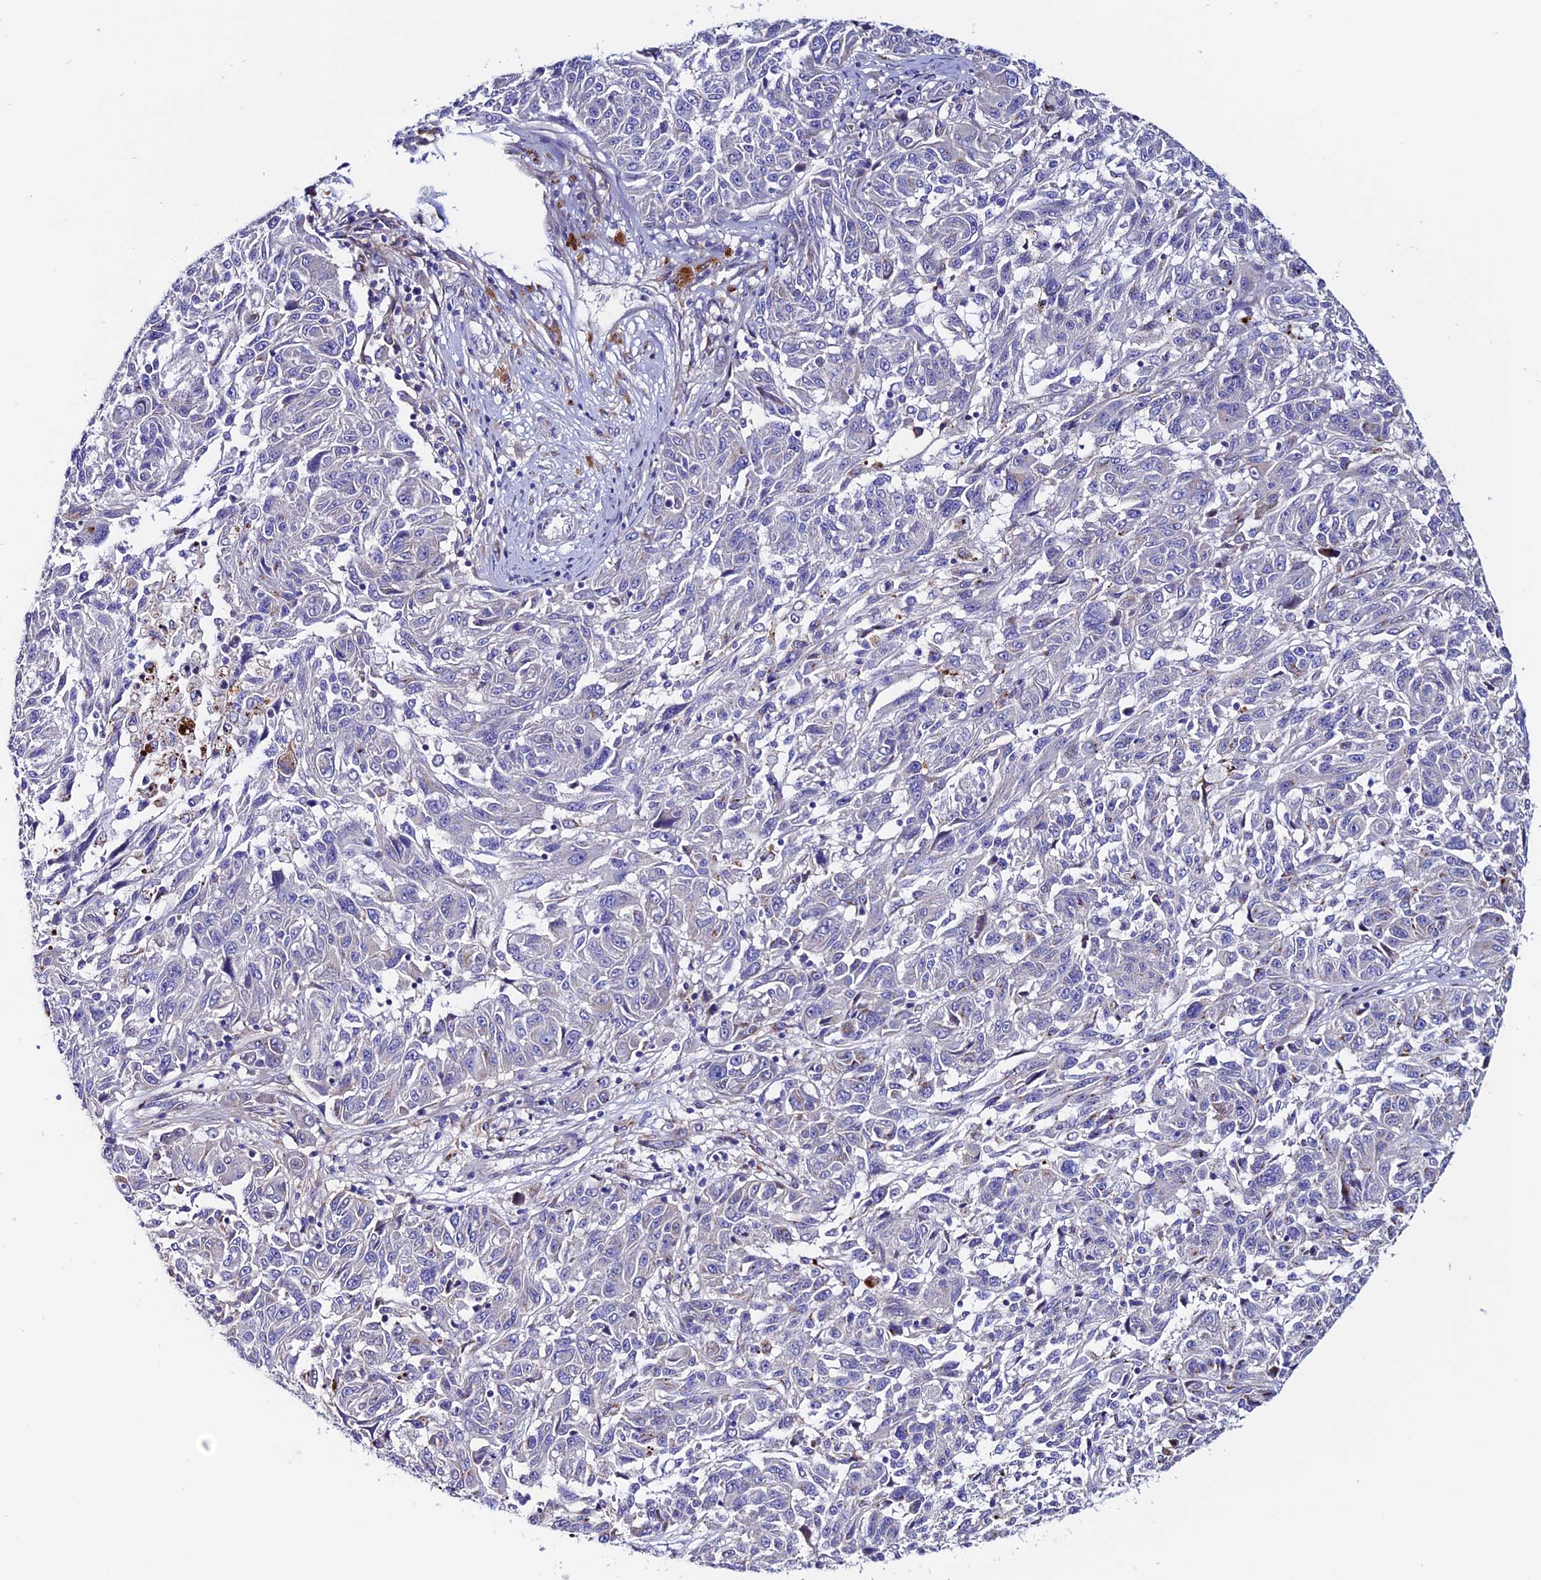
{"staining": {"intensity": "negative", "quantity": "none", "location": "none"}, "tissue": "melanoma", "cell_type": "Tumor cells", "image_type": "cancer", "snomed": [{"axis": "morphology", "description": "Malignant melanoma, NOS"}, {"axis": "topography", "description": "Skin"}], "caption": "Tumor cells are negative for brown protein staining in melanoma.", "gene": "OR51Q1", "patient": {"sex": "male", "age": 53}}